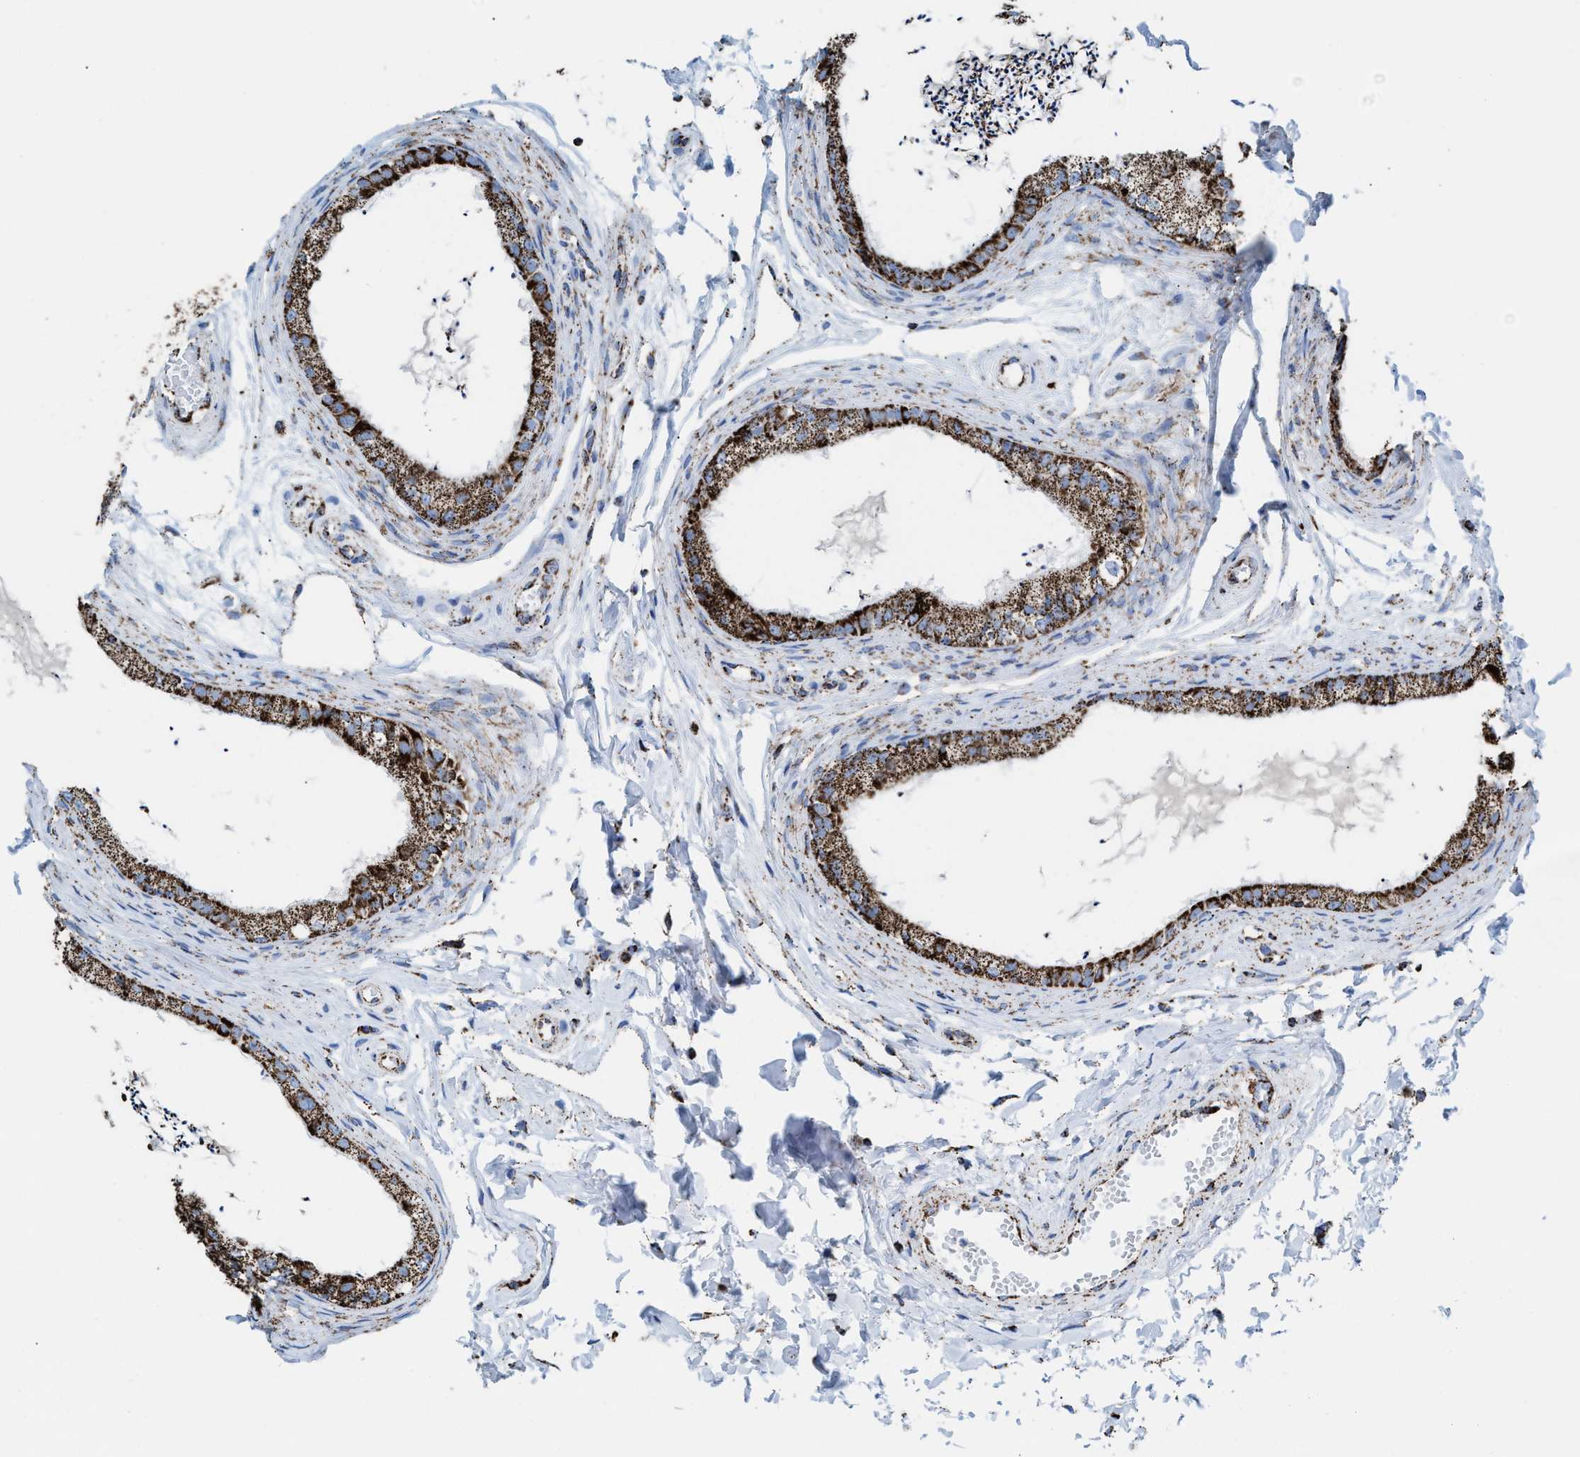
{"staining": {"intensity": "strong", "quantity": ">75%", "location": "cytoplasmic/membranous"}, "tissue": "epididymis", "cell_type": "Glandular cells", "image_type": "normal", "snomed": [{"axis": "morphology", "description": "Normal tissue, NOS"}, {"axis": "topography", "description": "Epididymis"}], "caption": "Strong cytoplasmic/membranous protein positivity is seen in about >75% of glandular cells in epididymis. The staining was performed using DAB to visualize the protein expression in brown, while the nuclei were stained in blue with hematoxylin (Magnification: 20x).", "gene": "ECHS1", "patient": {"sex": "male", "age": 56}}